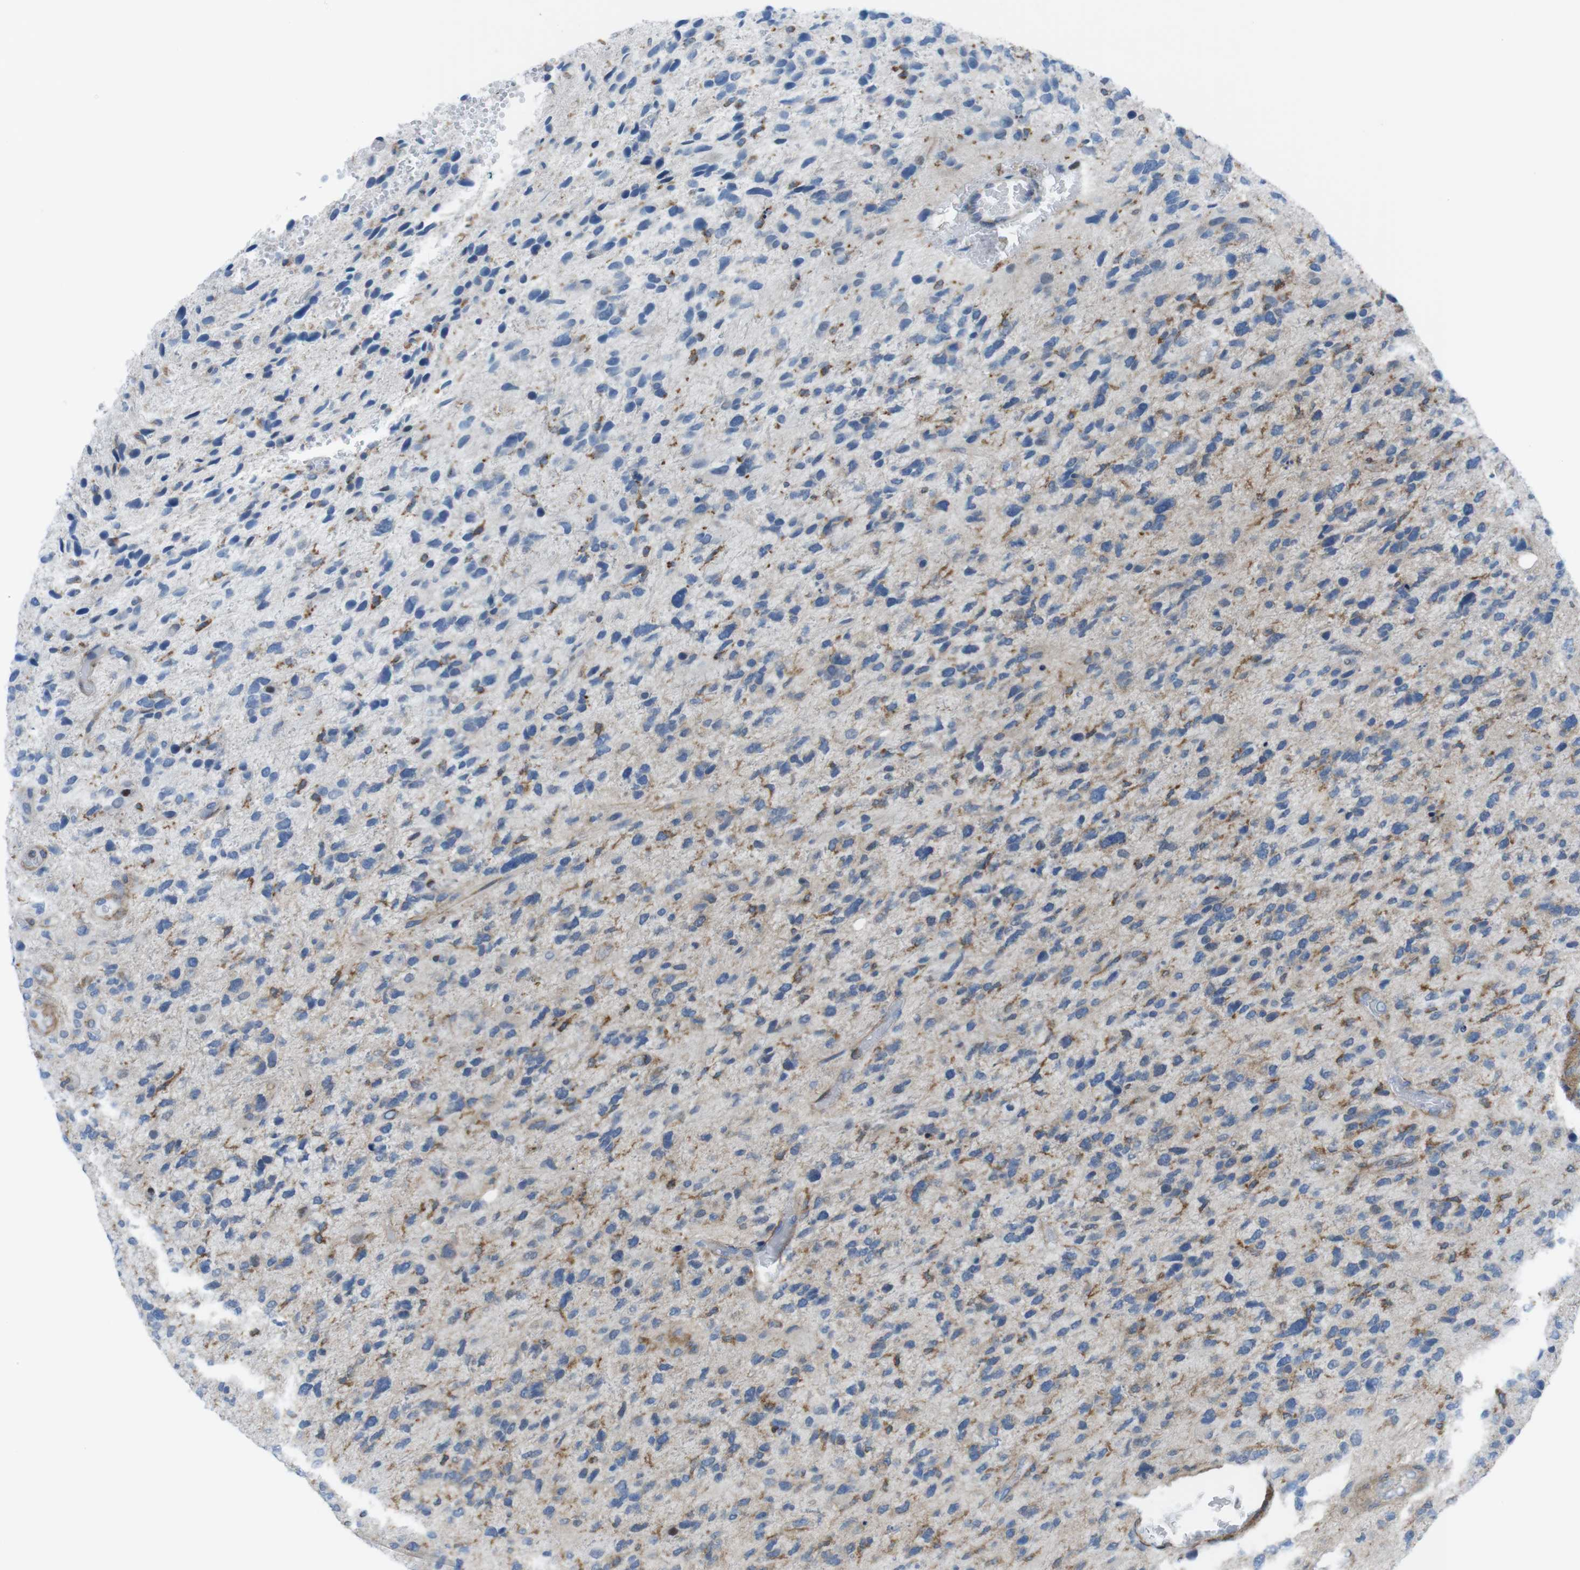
{"staining": {"intensity": "moderate", "quantity": "<25%", "location": "cytoplasmic/membranous"}, "tissue": "glioma", "cell_type": "Tumor cells", "image_type": "cancer", "snomed": [{"axis": "morphology", "description": "Glioma, malignant, High grade"}, {"axis": "topography", "description": "Brain"}], "caption": "Human malignant high-grade glioma stained with a protein marker displays moderate staining in tumor cells.", "gene": "DIAPH2", "patient": {"sex": "female", "age": 58}}